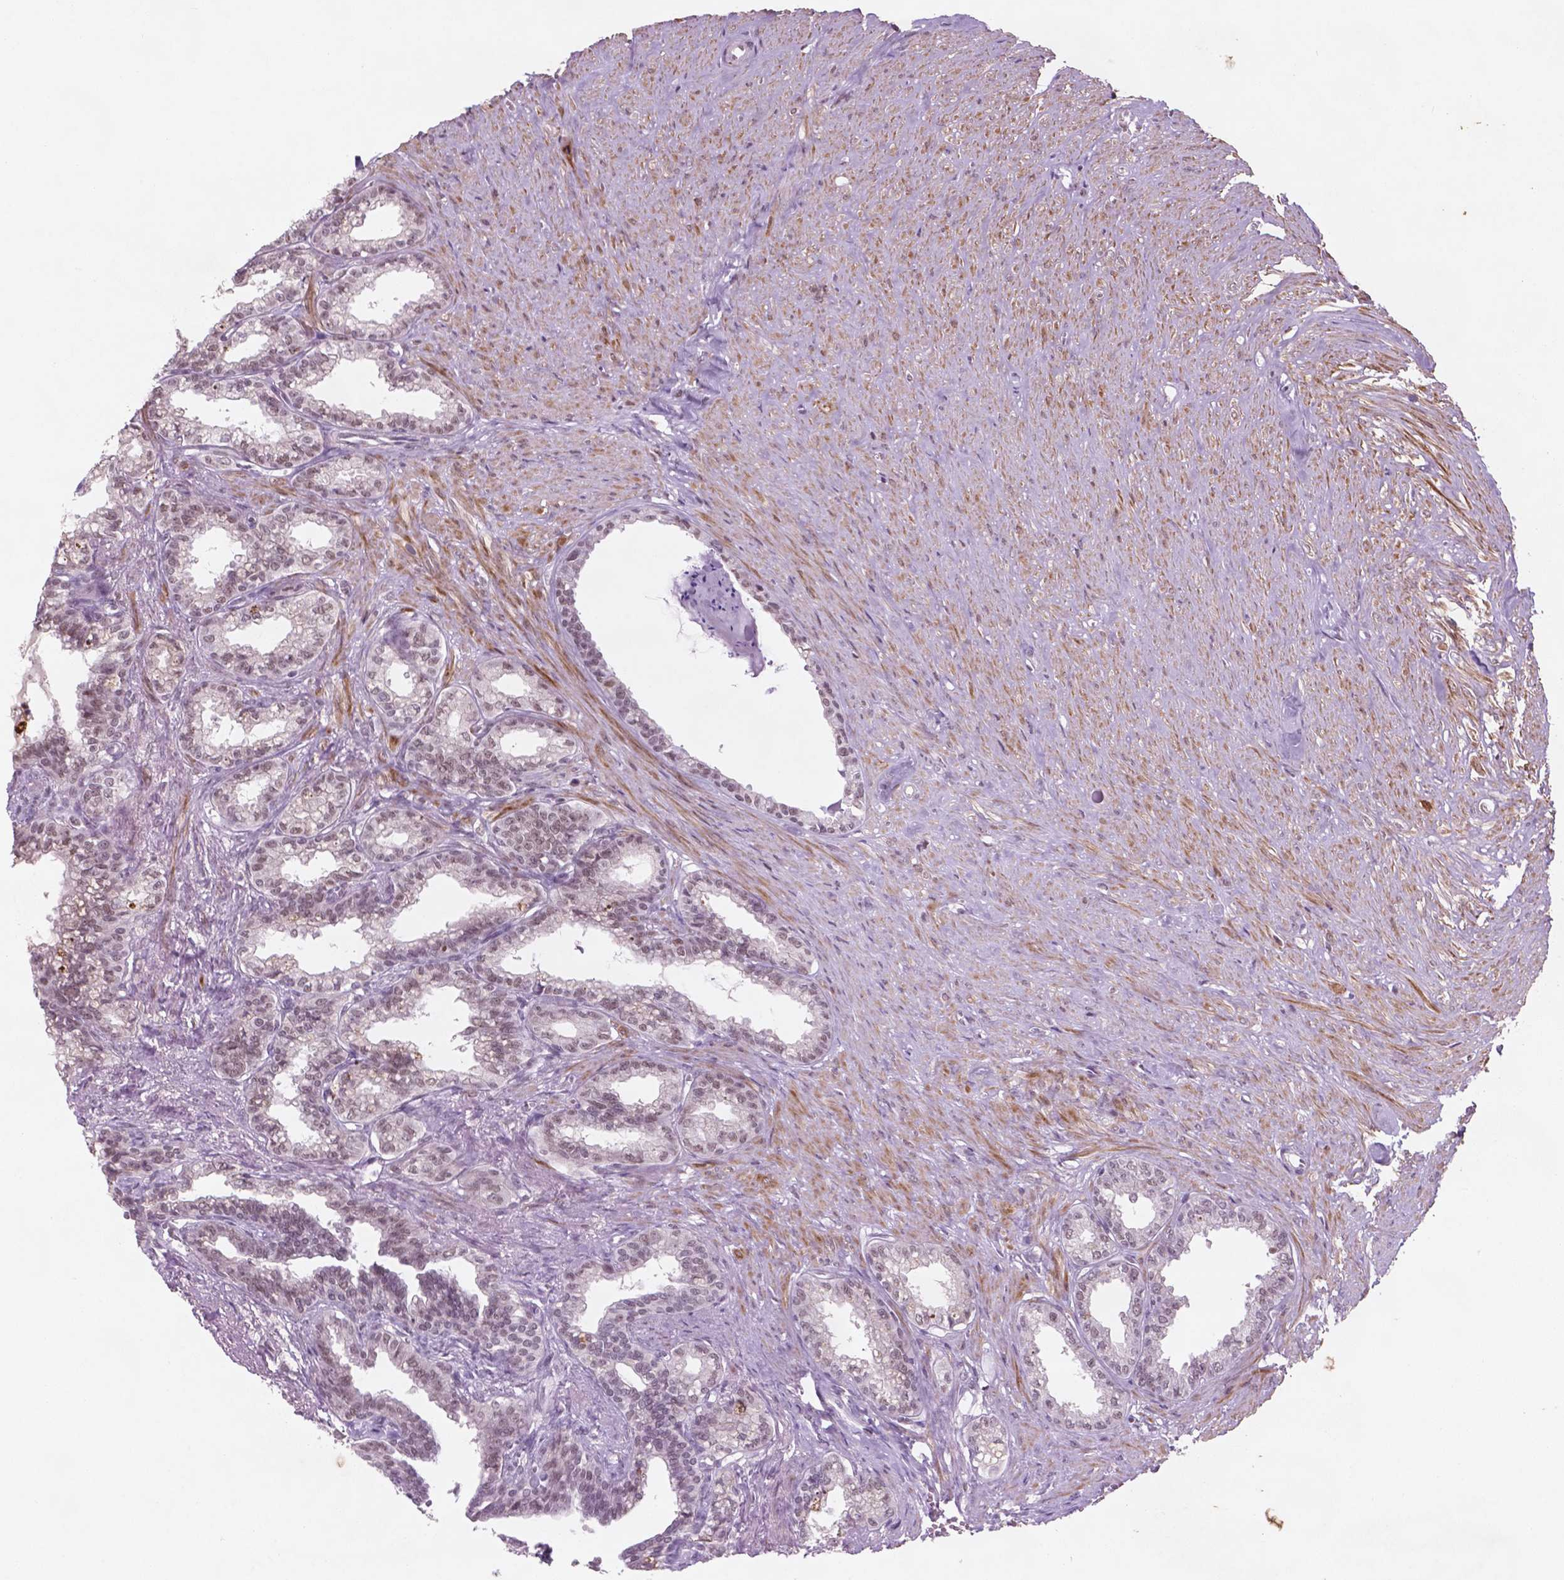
{"staining": {"intensity": "weak", "quantity": "<25%", "location": "nuclear"}, "tissue": "seminal vesicle", "cell_type": "Glandular cells", "image_type": "normal", "snomed": [{"axis": "morphology", "description": "Normal tissue, NOS"}, {"axis": "morphology", "description": "Urothelial carcinoma, NOS"}, {"axis": "topography", "description": "Urinary bladder"}, {"axis": "topography", "description": "Seminal veicle"}], "caption": "A high-resolution micrograph shows IHC staining of benign seminal vesicle, which exhibits no significant staining in glandular cells. Brightfield microscopy of IHC stained with DAB (3,3'-diaminobenzidine) (brown) and hematoxylin (blue), captured at high magnification.", "gene": "CTR9", "patient": {"sex": "male", "age": 76}}